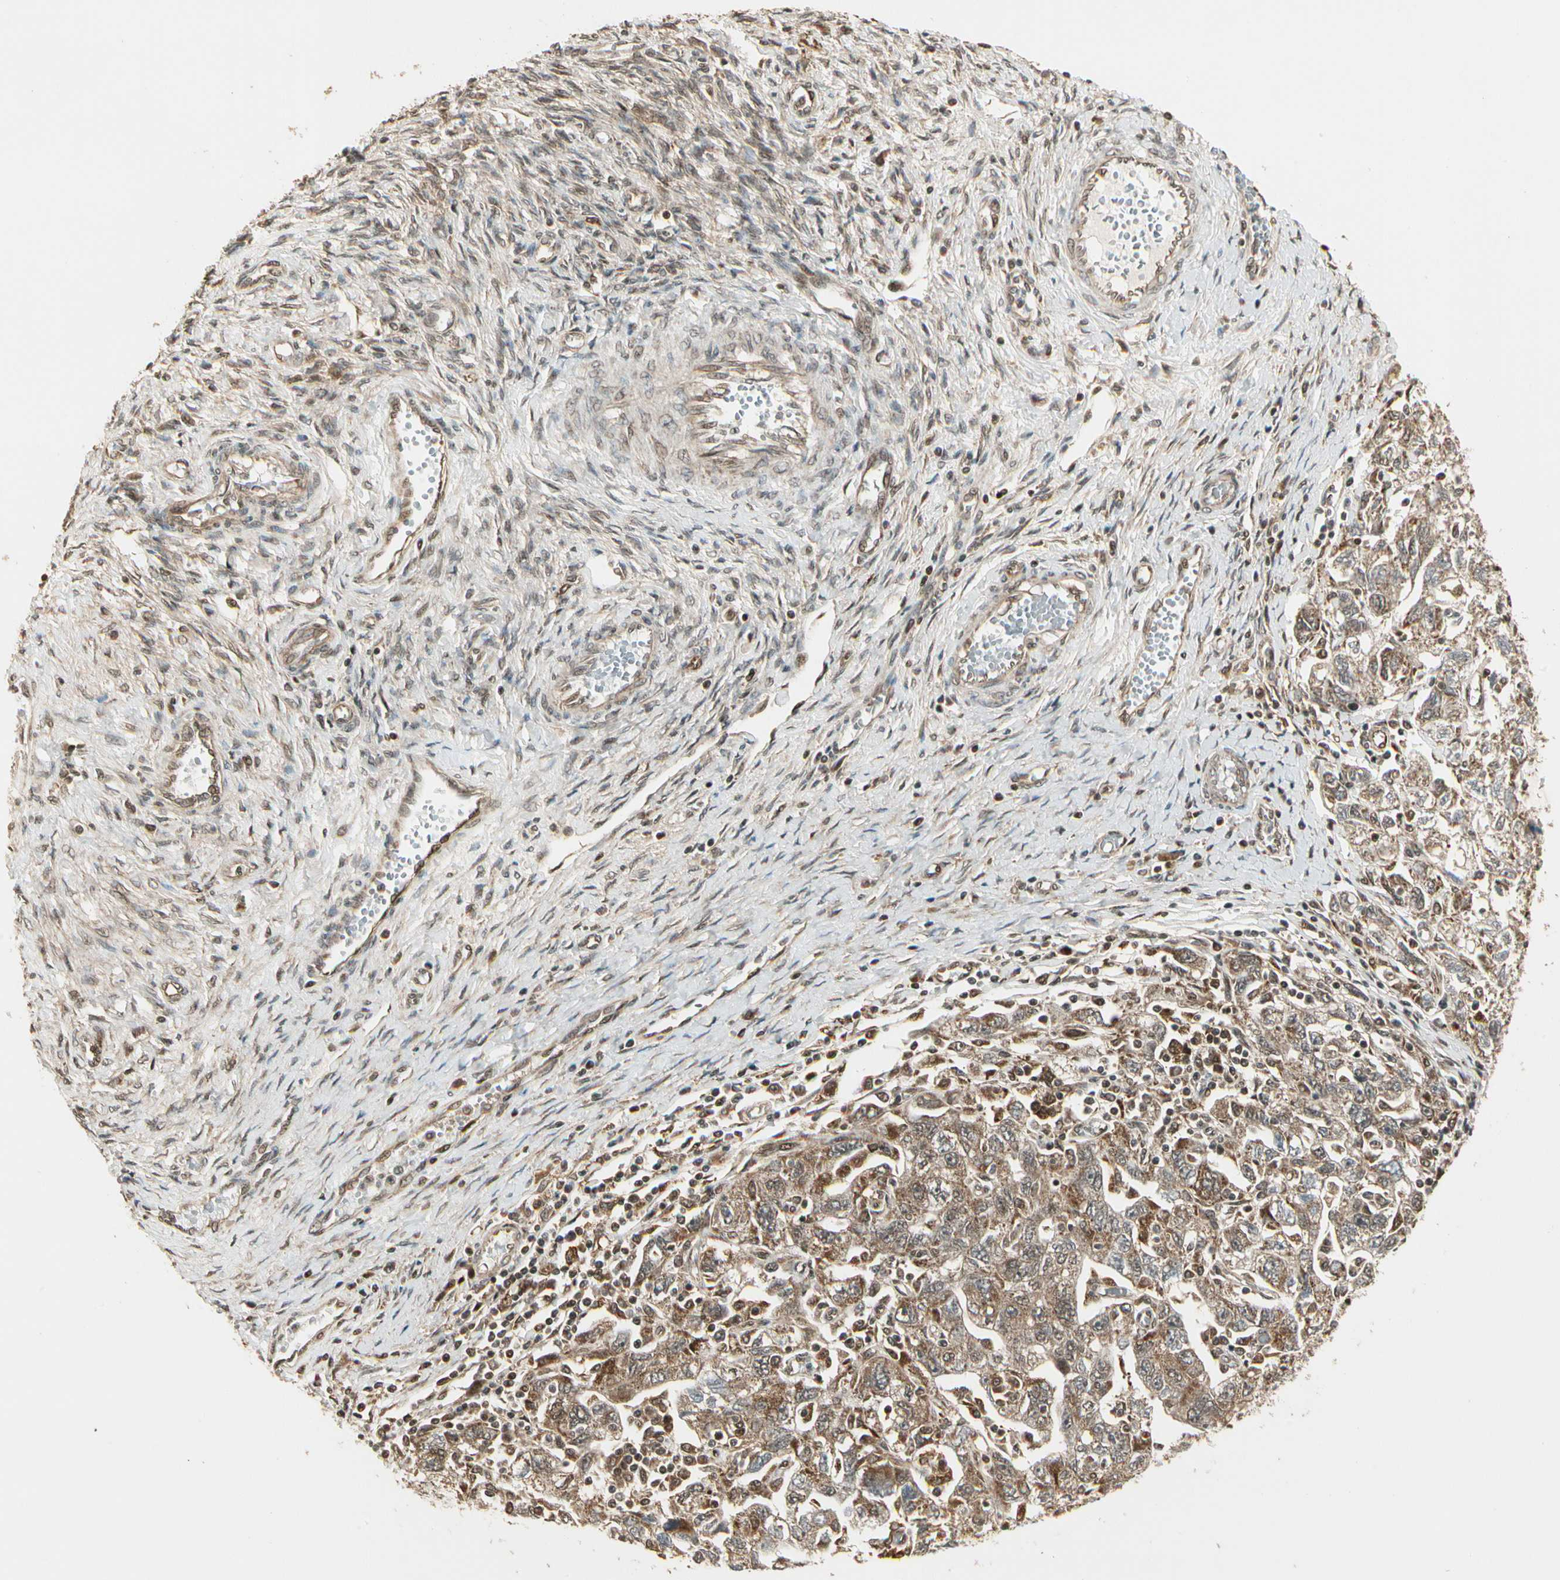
{"staining": {"intensity": "moderate", "quantity": ">75%", "location": "cytoplasmic/membranous"}, "tissue": "ovarian cancer", "cell_type": "Tumor cells", "image_type": "cancer", "snomed": [{"axis": "morphology", "description": "Carcinoma, NOS"}, {"axis": "morphology", "description": "Cystadenocarcinoma, serous, NOS"}, {"axis": "topography", "description": "Ovary"}], "caption": "Immunohistochemical staining of human ovarian carcinoma exhibits moderate cytoplasmic/membranous protein positivity in approximately >75% of tumor cells. (DAB IHC, brown staining for protein, blue staining for nuclei).", "gene": "GLUL", "patient": {"sex": "female", "age": 69}}